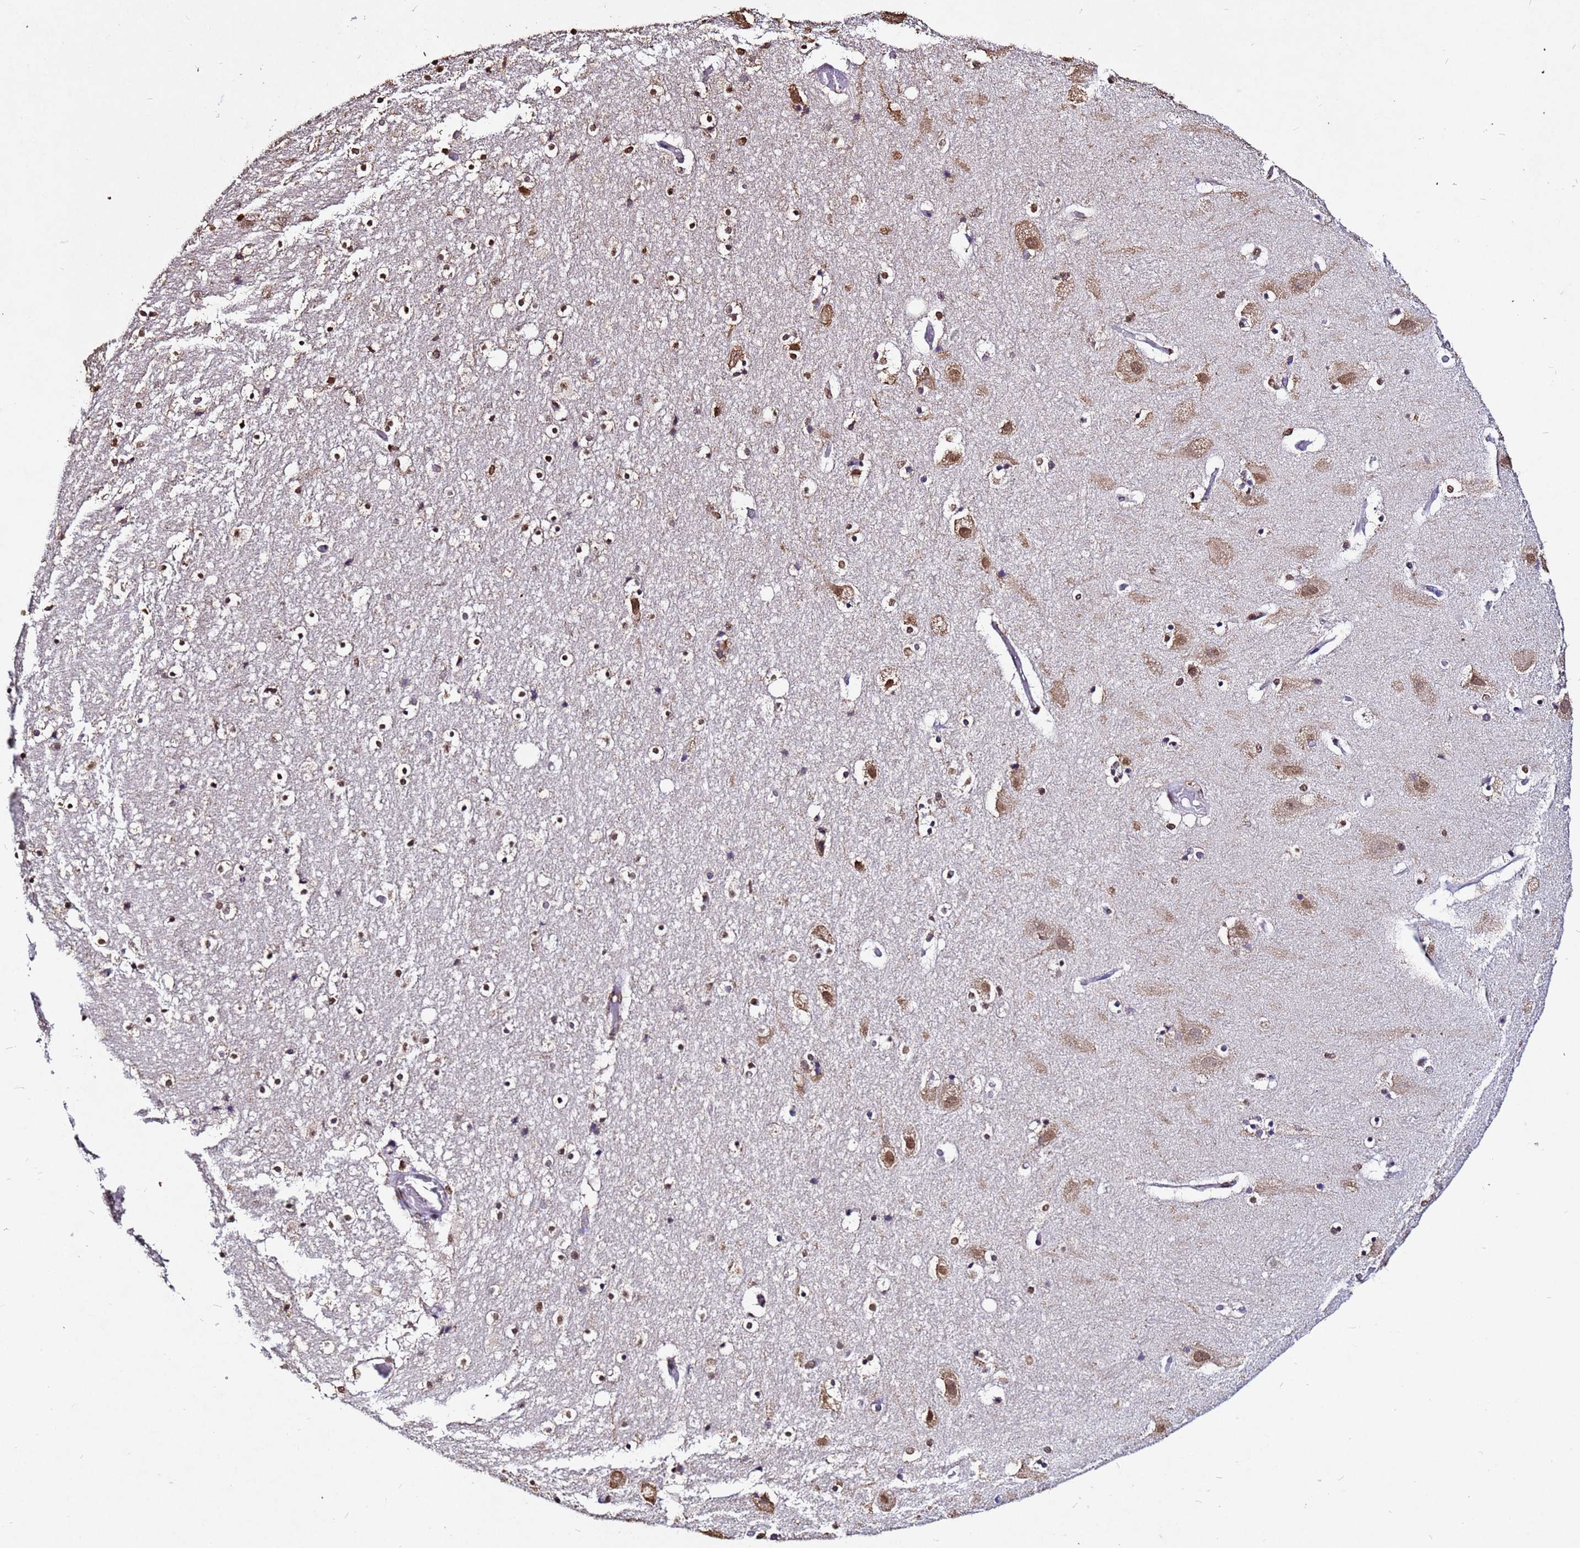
{"staining": {"intensity": "weak", "quantity": ">75%", "location": "cytoplasmic/membranous,nuclear"}, "tissue": "hippocampus", "cell_type": "Glial cells", "image_type": "normal", "snomed": [{"axis": "morphology", "description": "Normal tissue, NOS"}, {"axis": "topography", "description": "Hippocampus"}], "caption": "Hippocampus stained with immunohistochemistry (IHC) demonstrates weak cytoplasmic/membranous,nuclear positivity in about >75% of glial cells. (Brightfield microscopy of DAB IHC at high magnification).", "gene": "MYOCD", "patient": {"sex": "female", "age": 52}}